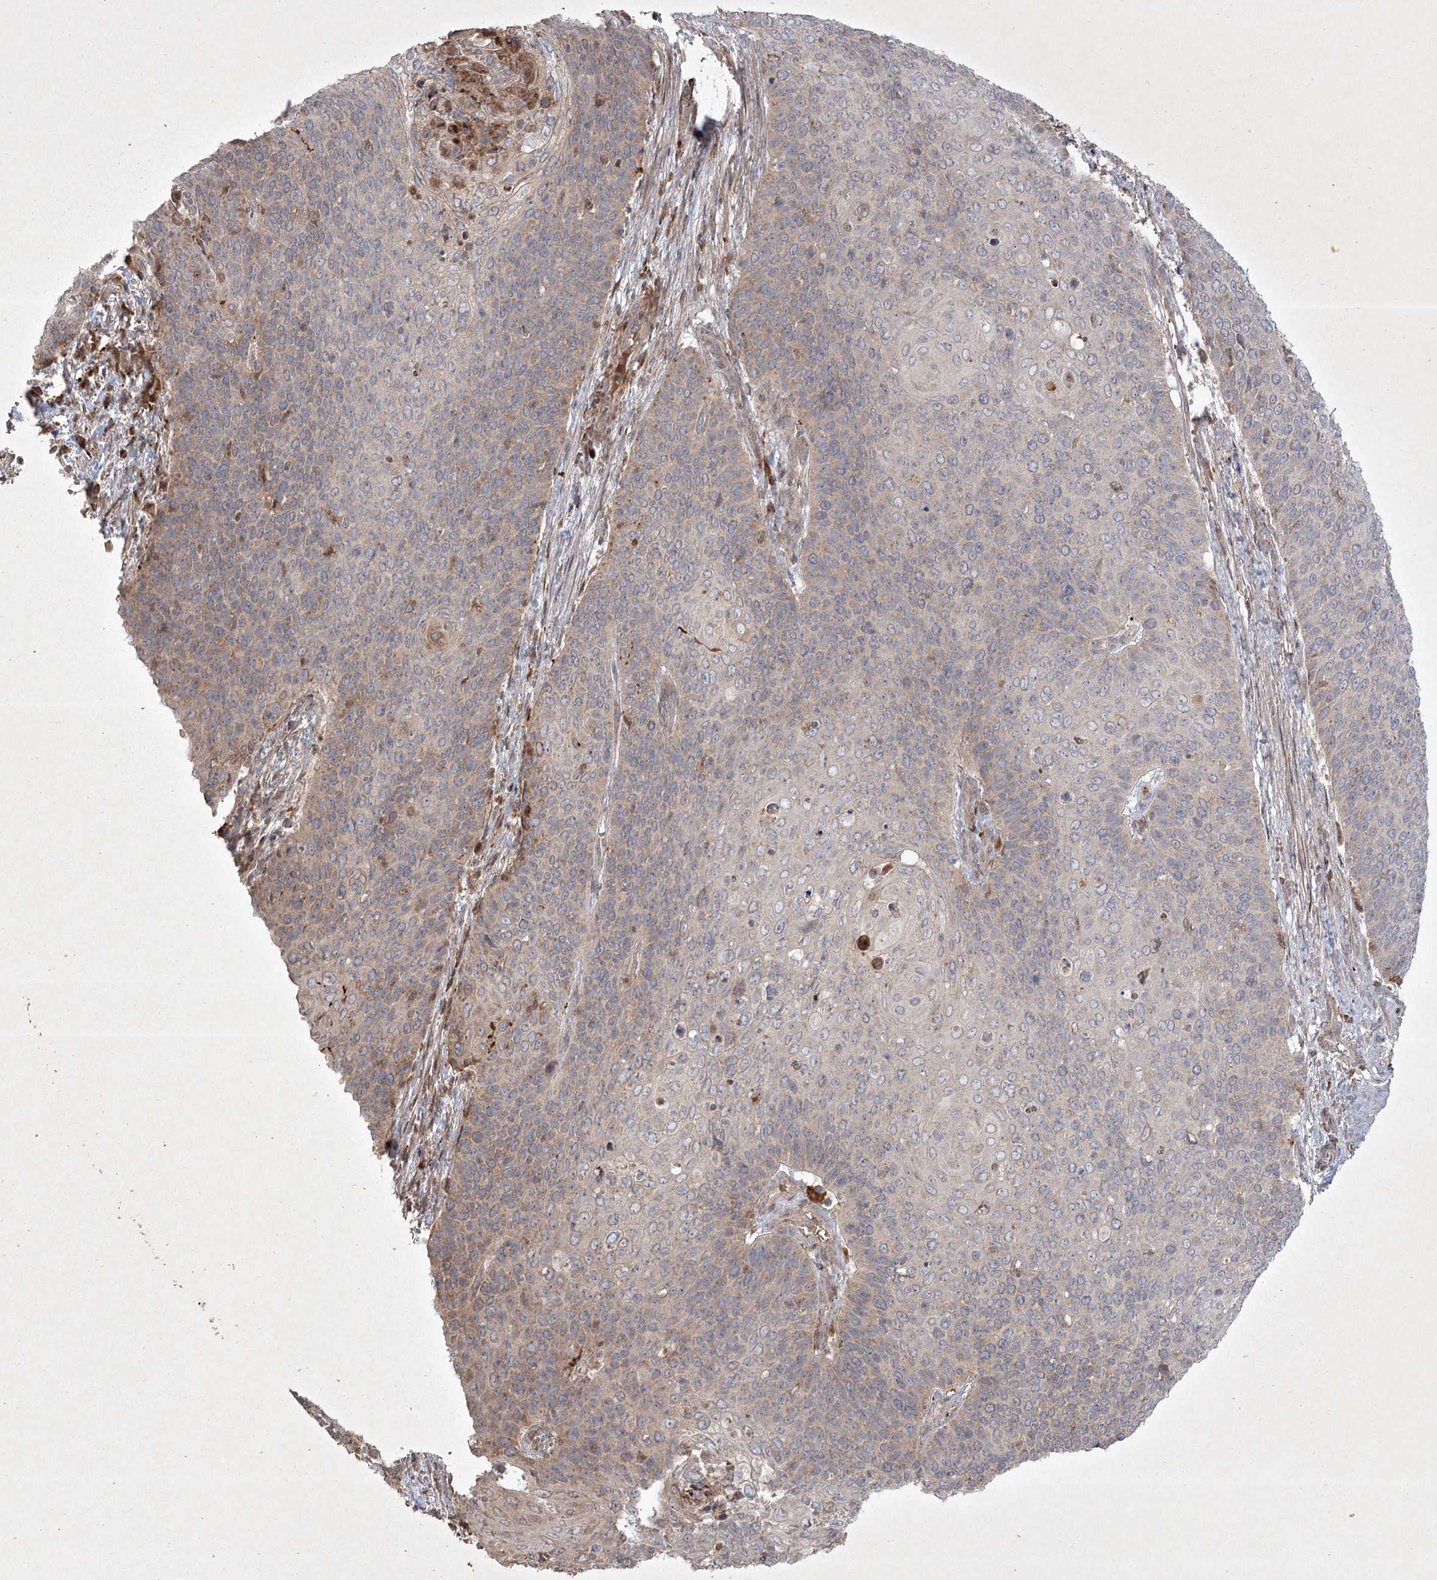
{"staining": {"intensity": "weak", "quantity": "<25%", "location": "cytoplasmic/membranous"}, "tissue": "cervical cancer", "cell_type": "Tumor cells", "image_type": "cancer", "snomed": [{"axis": "morphology", "description": "Squamous cell carcinoma, NOS"}, {"axis": "topography", "description": "Cervix"}], "caption": "The histopathology image displays no significant staining in tumor cells of cervical cancer.", "gene": "KBTBD4", "patient": {"sex": "female", "age": 39}}